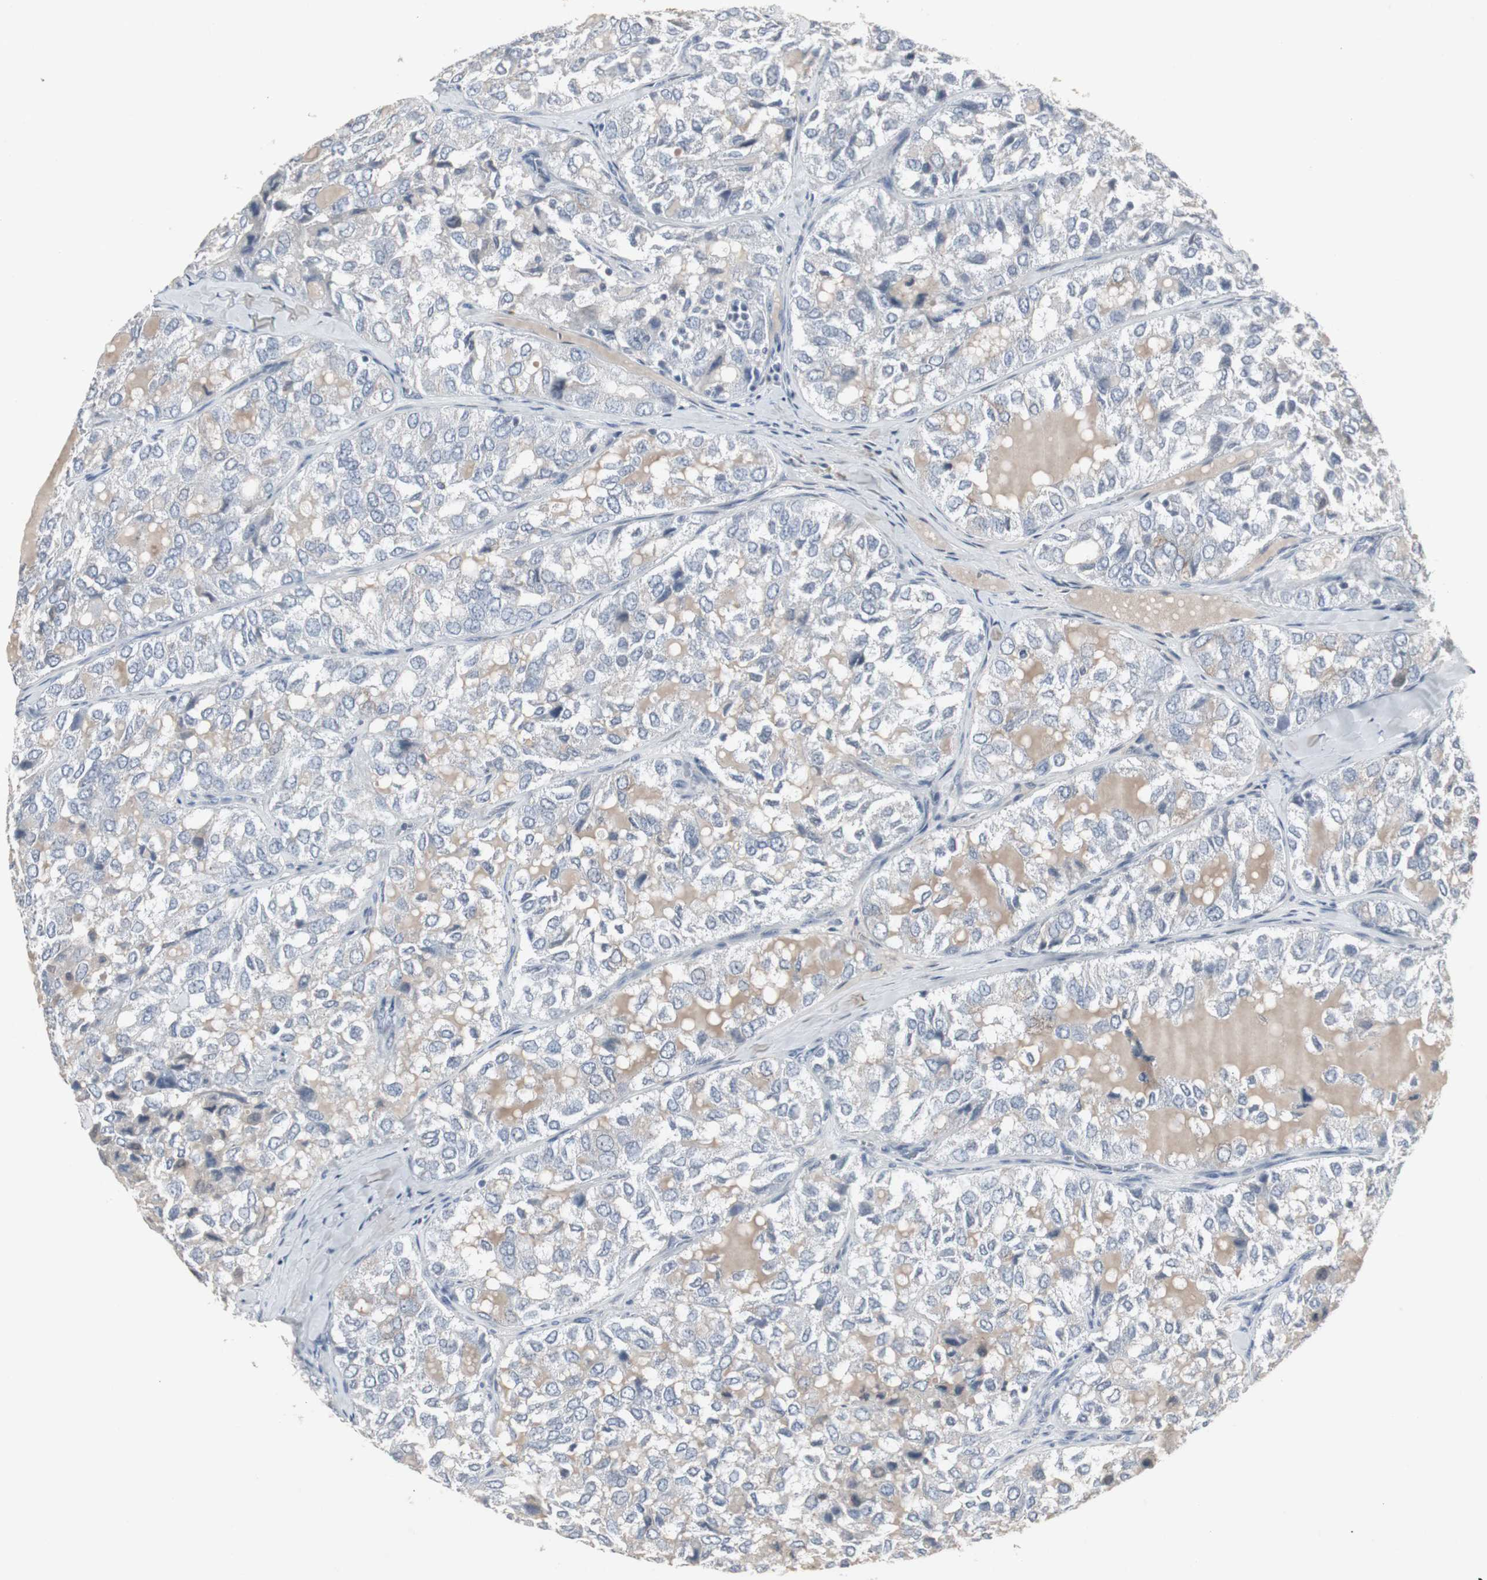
{"staining": {"intensity": "negative", "quantity": "none", "location": "none"}, "tissue": "thyroid cancer", "cell_type": "Tumor cells", "image_type": "cancer", "snomed": [{"axis": "morphology", "description": "Follicular adenoma carcinoma, NOS"}, {"axis": "topography", "description": "Thyroid gland"}], "caption": "Immunohistochemistry (IHC) image of neoplastic tissue: human thyroid cancer stained with DAB shows no significant protein positivity in tumor cells.", "gene": "ACAA1", "patient": {"sex": "male", "age": 75}}